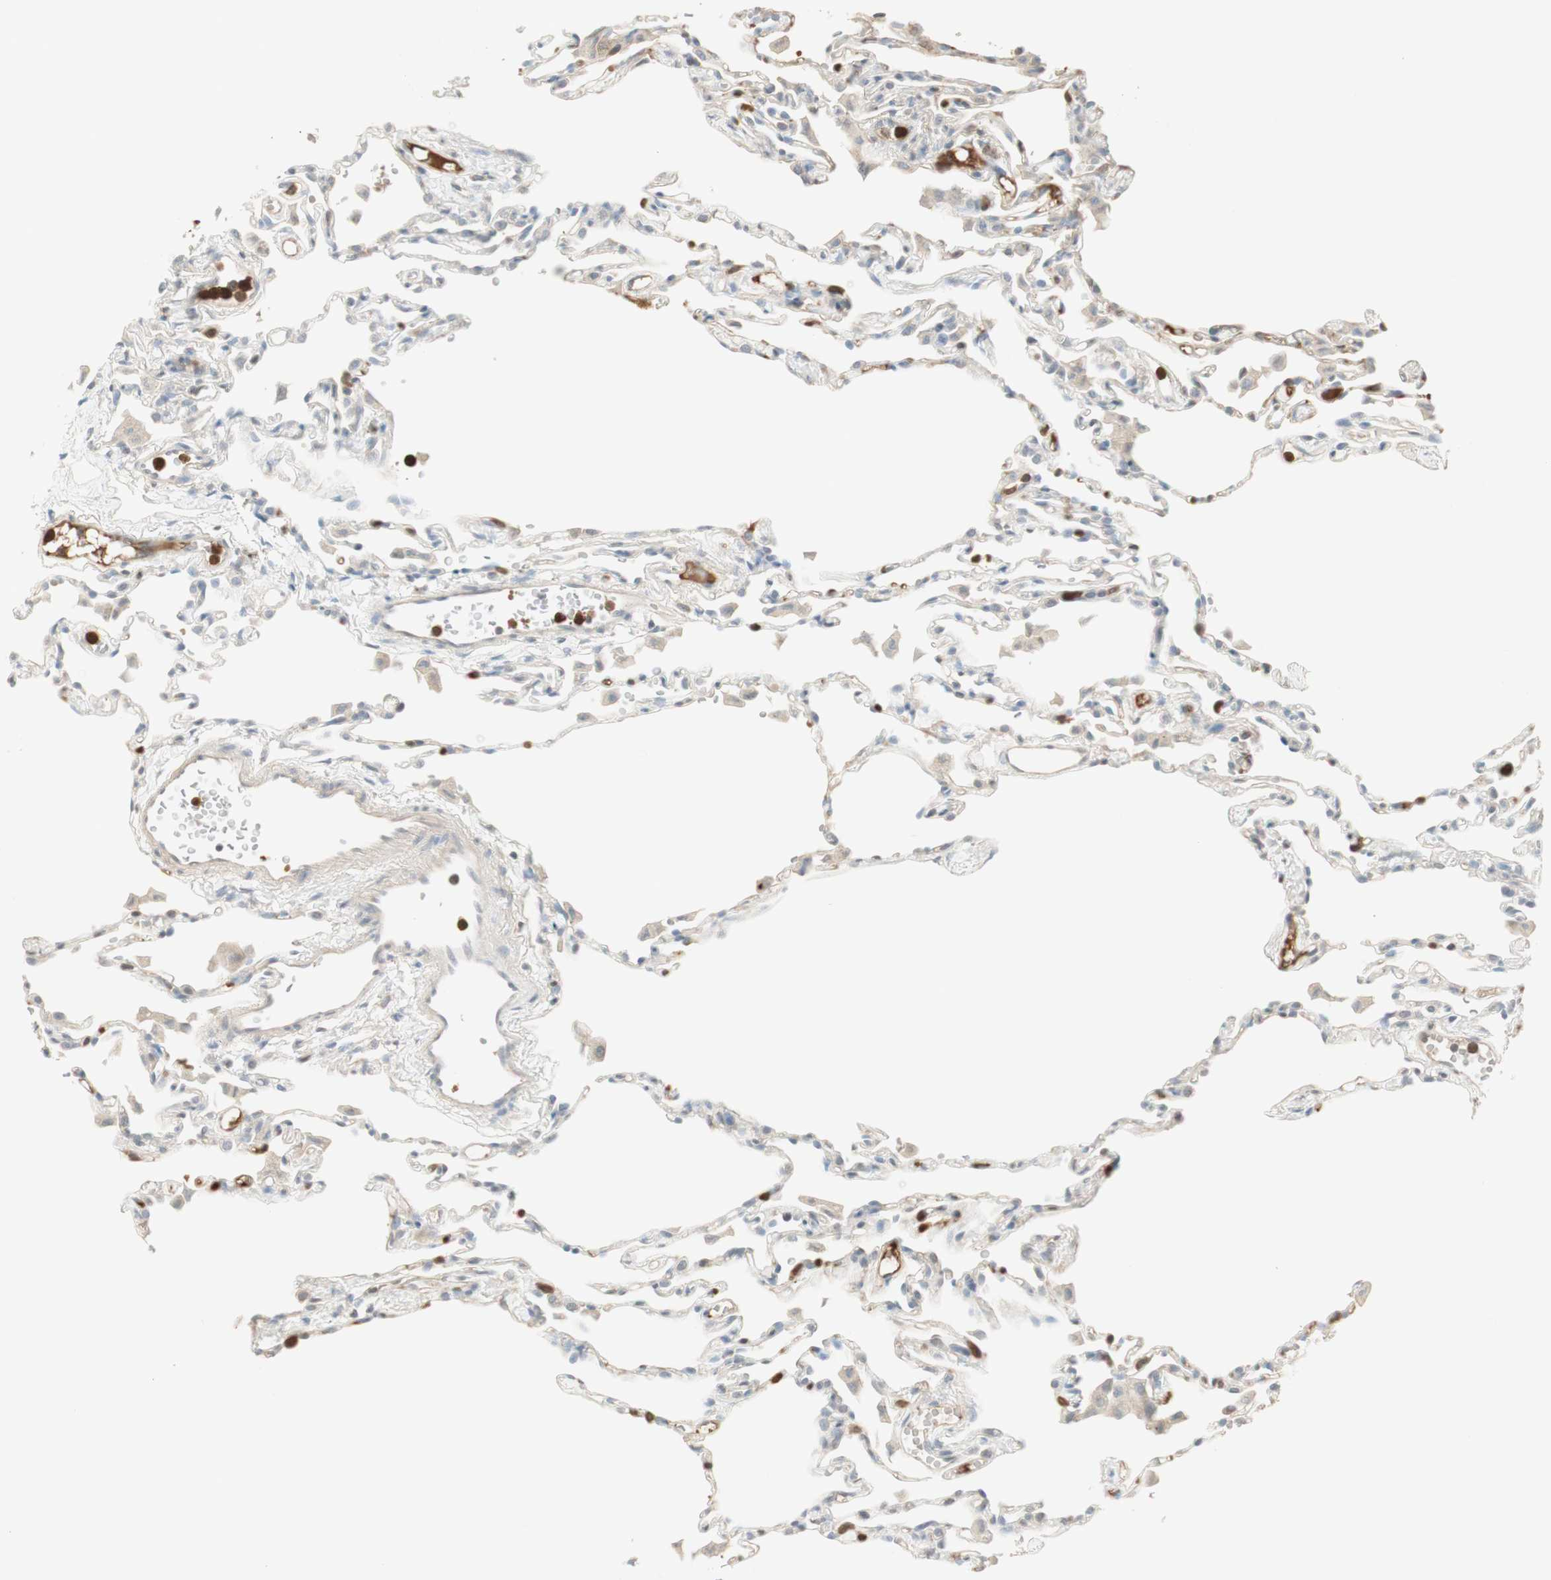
{"staining": {"intensity": "weak", "quantity": "25%-75%", "location": "cytoplasmic/membranous"}, "tissue": "lung", "cell_type": "Alveolar cells", "image_type": "normal", "snomed": [{"axis": "morphology", "description": "Normal tissue, NOS"}, {"axis": "topography", "description": "Lung"}], "caption": "A low amount of weak cytoplasmic/membranous staining is appreciated in approximately 25%-75% of alveolar cells in normal lung.", "gene": "NID1", "patient": {"sex": "female", "age": 49}}